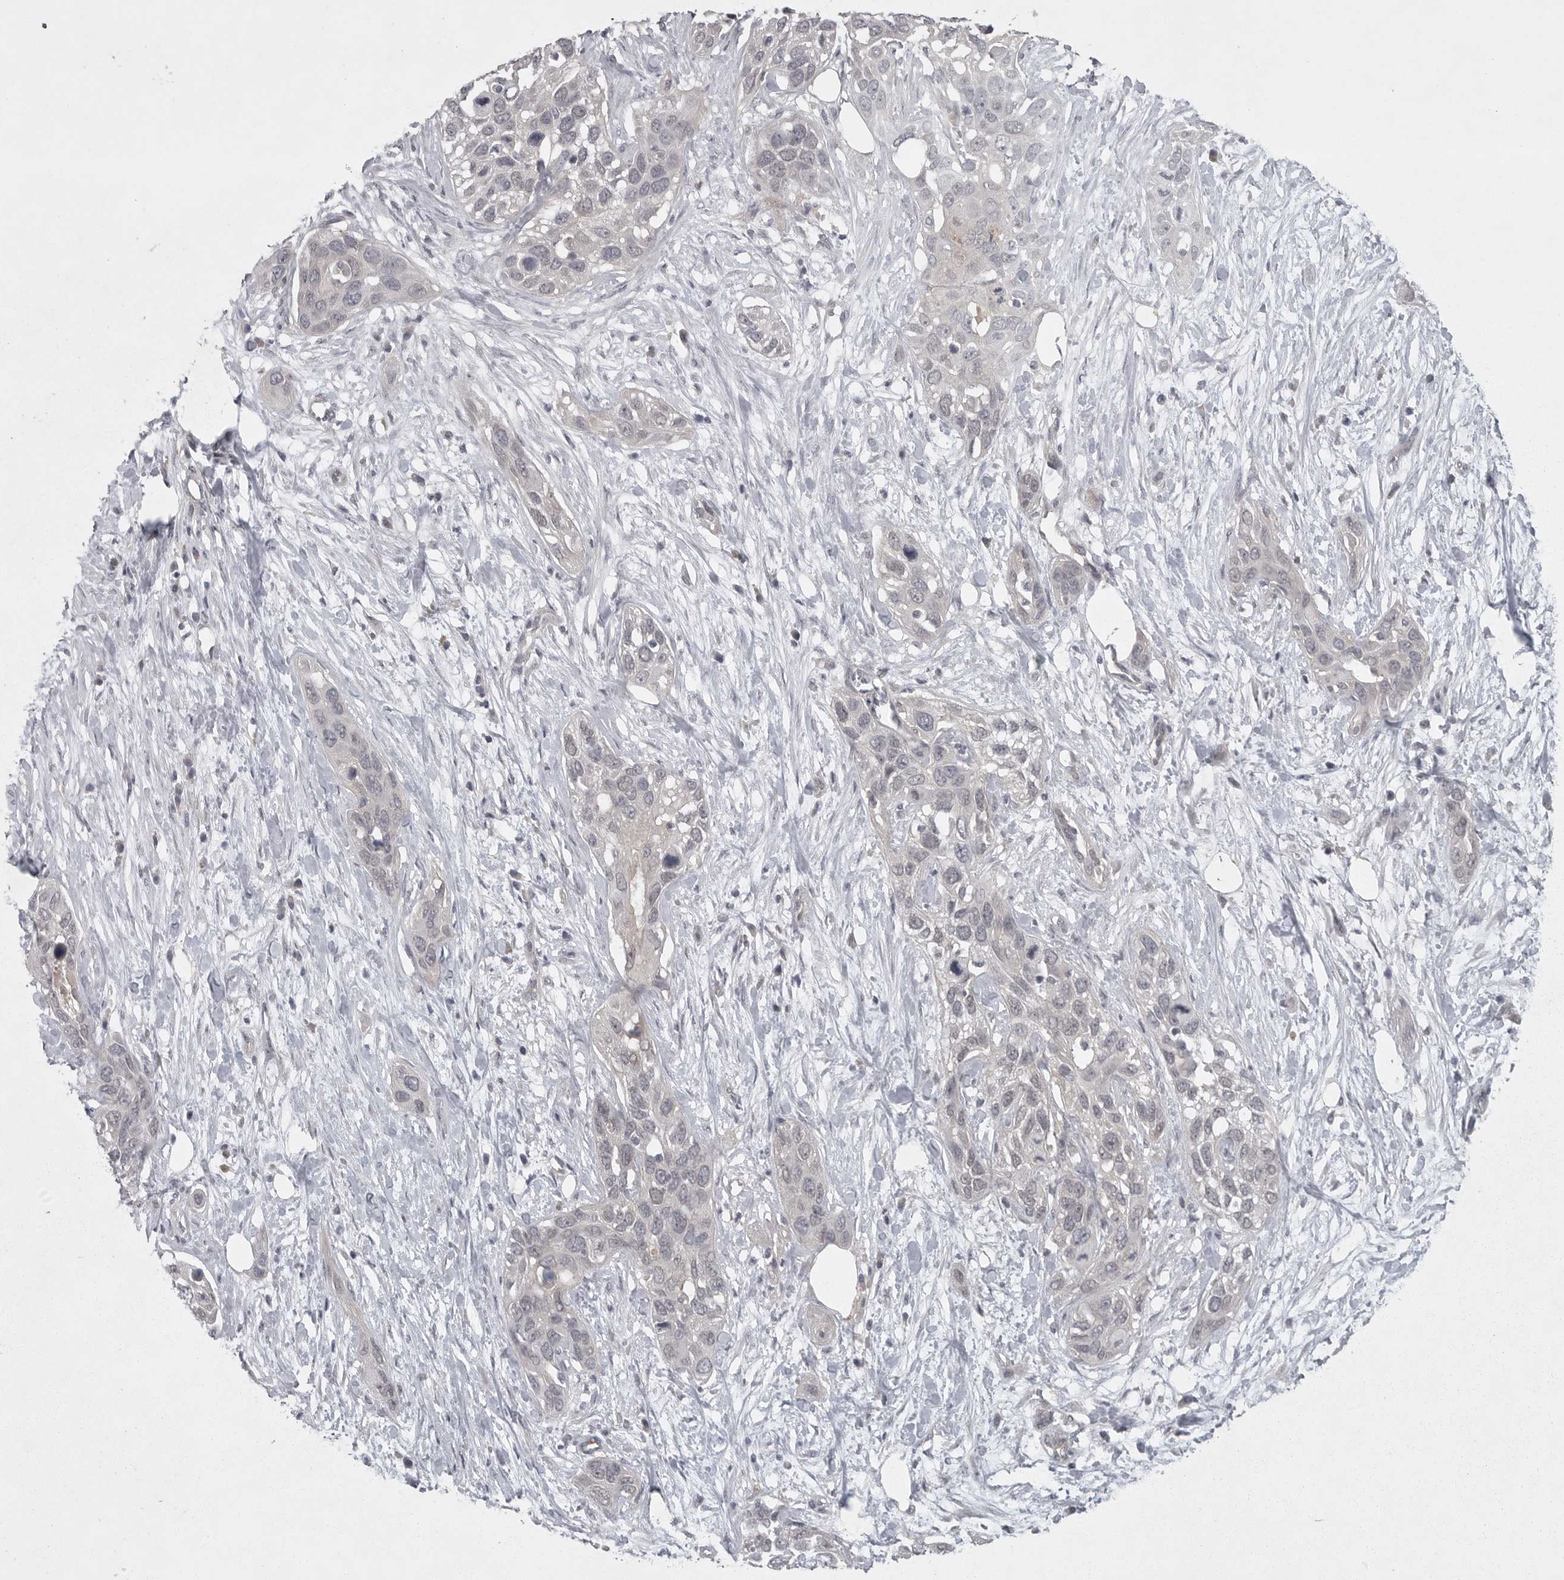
{"staining": {"intensity": "negative", "quantity": "none", "location": "none"}, "tissue": "pancreatic cancer", "cell_type": "Tumor cells", "image_type": "cancer", "snomed": [{"axis": "morphology", "description": "Adenocarcinoma, NOS"}, {"axis": "topography", "description": "Pancreas"}], "caption": "Pancreatic cancer was stained to show a protein in brown. There is no significant staining in tumor cells. Nuclei are stained in blue.", "gene": "PHF13", "patient": {"sex": "female", "age": 60}}